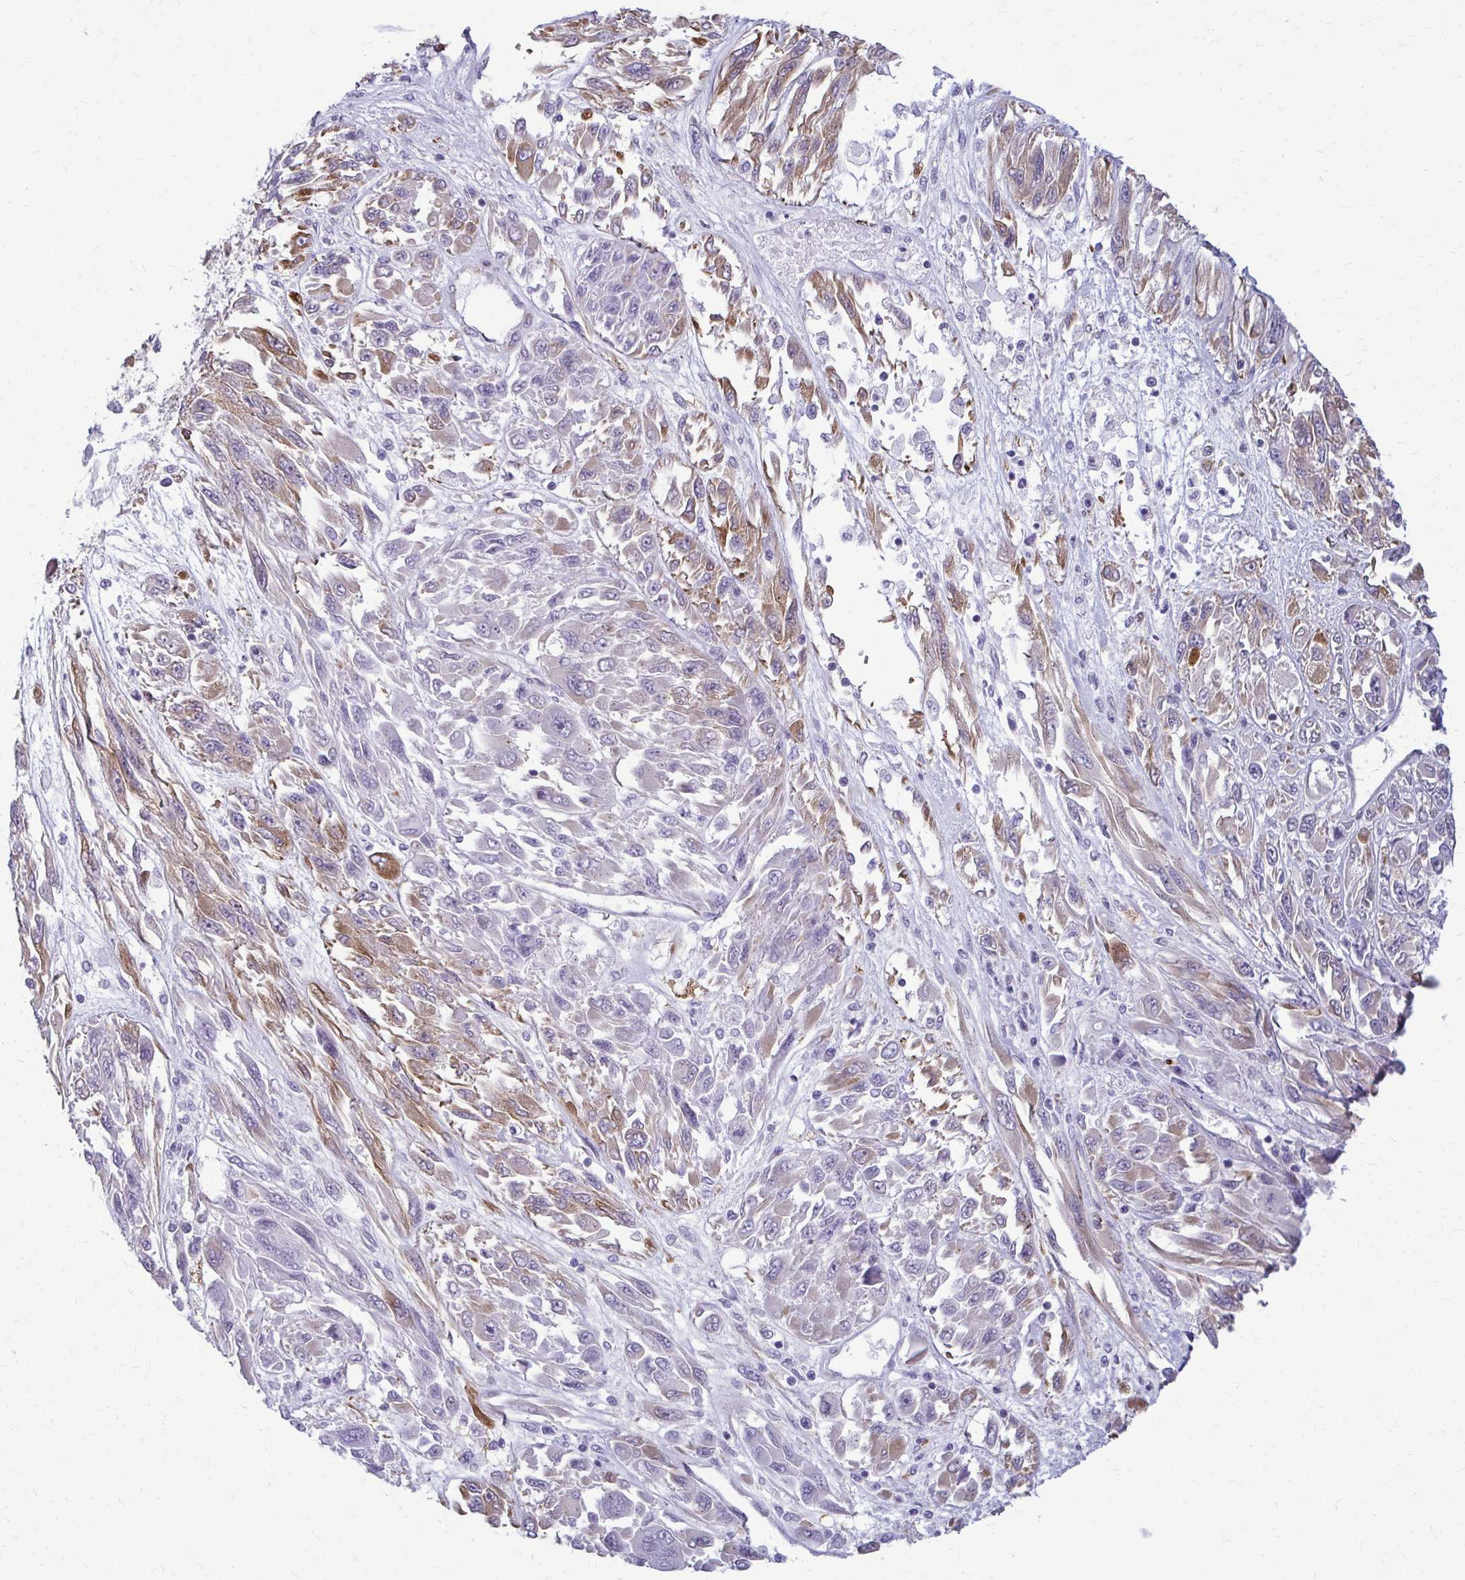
{"staining": {"intensity": "weak", "quantity": "25%-75%", "location": "cytoplasmic/membranous"}, "tissue": "melanoma", "cell_type": "Tumor cells", "image_type": "cancer", "snomed": [{"axis": "morphology", "description": "Malignant melanoma, NOS"}, {"axis": "topography", "description": "Skin"}], "caption": "DAB (3,3'-diaminobenzidine) immunohistochemical staining of human malignant melanoma reveals weak cytoplasmic/membranous protein positivity in about 25%-75% of tumor cells.", "gene": "DEPP1", "patient": {"sex": "female", "age": 91}}